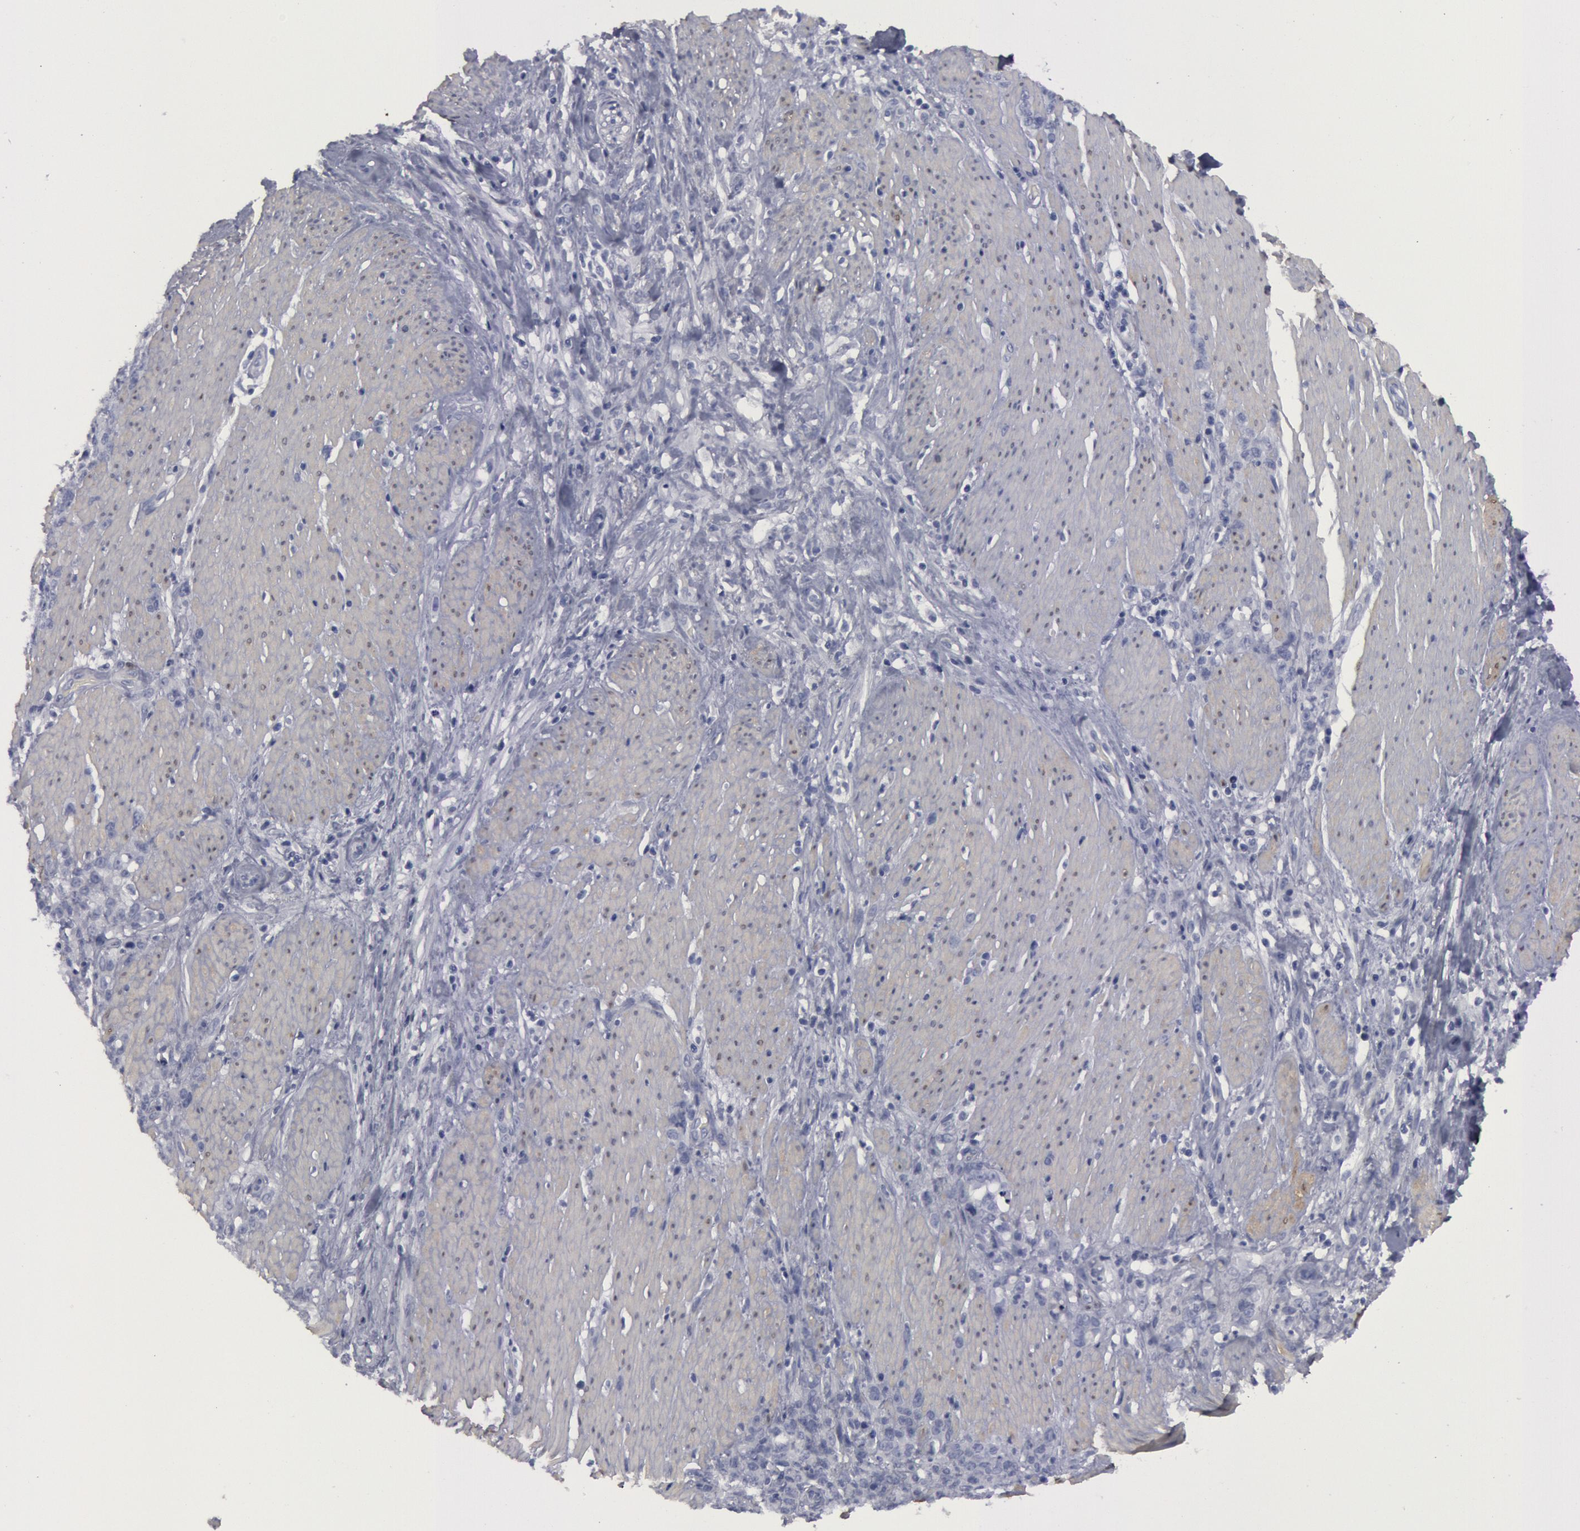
{"staining": {"intensity": "negative", "quantity": "none", "location": "none"}, "tissue": "stomach cancer", "cell_type": "Tumor cells", "image_type": "cancer", "snomed": [{"axis": "morphology", "description": "Adenocarcinoma, NOS"}, {"axis": "topography", "description": "Stomach, lower"}], "caption": "Immunohistochemical staining of stomach cancer (adenocarcinoma) displays no significant staining in tumor cells.", "gene": "FHL1", "patient": {"sex": "male", "age": 88}}